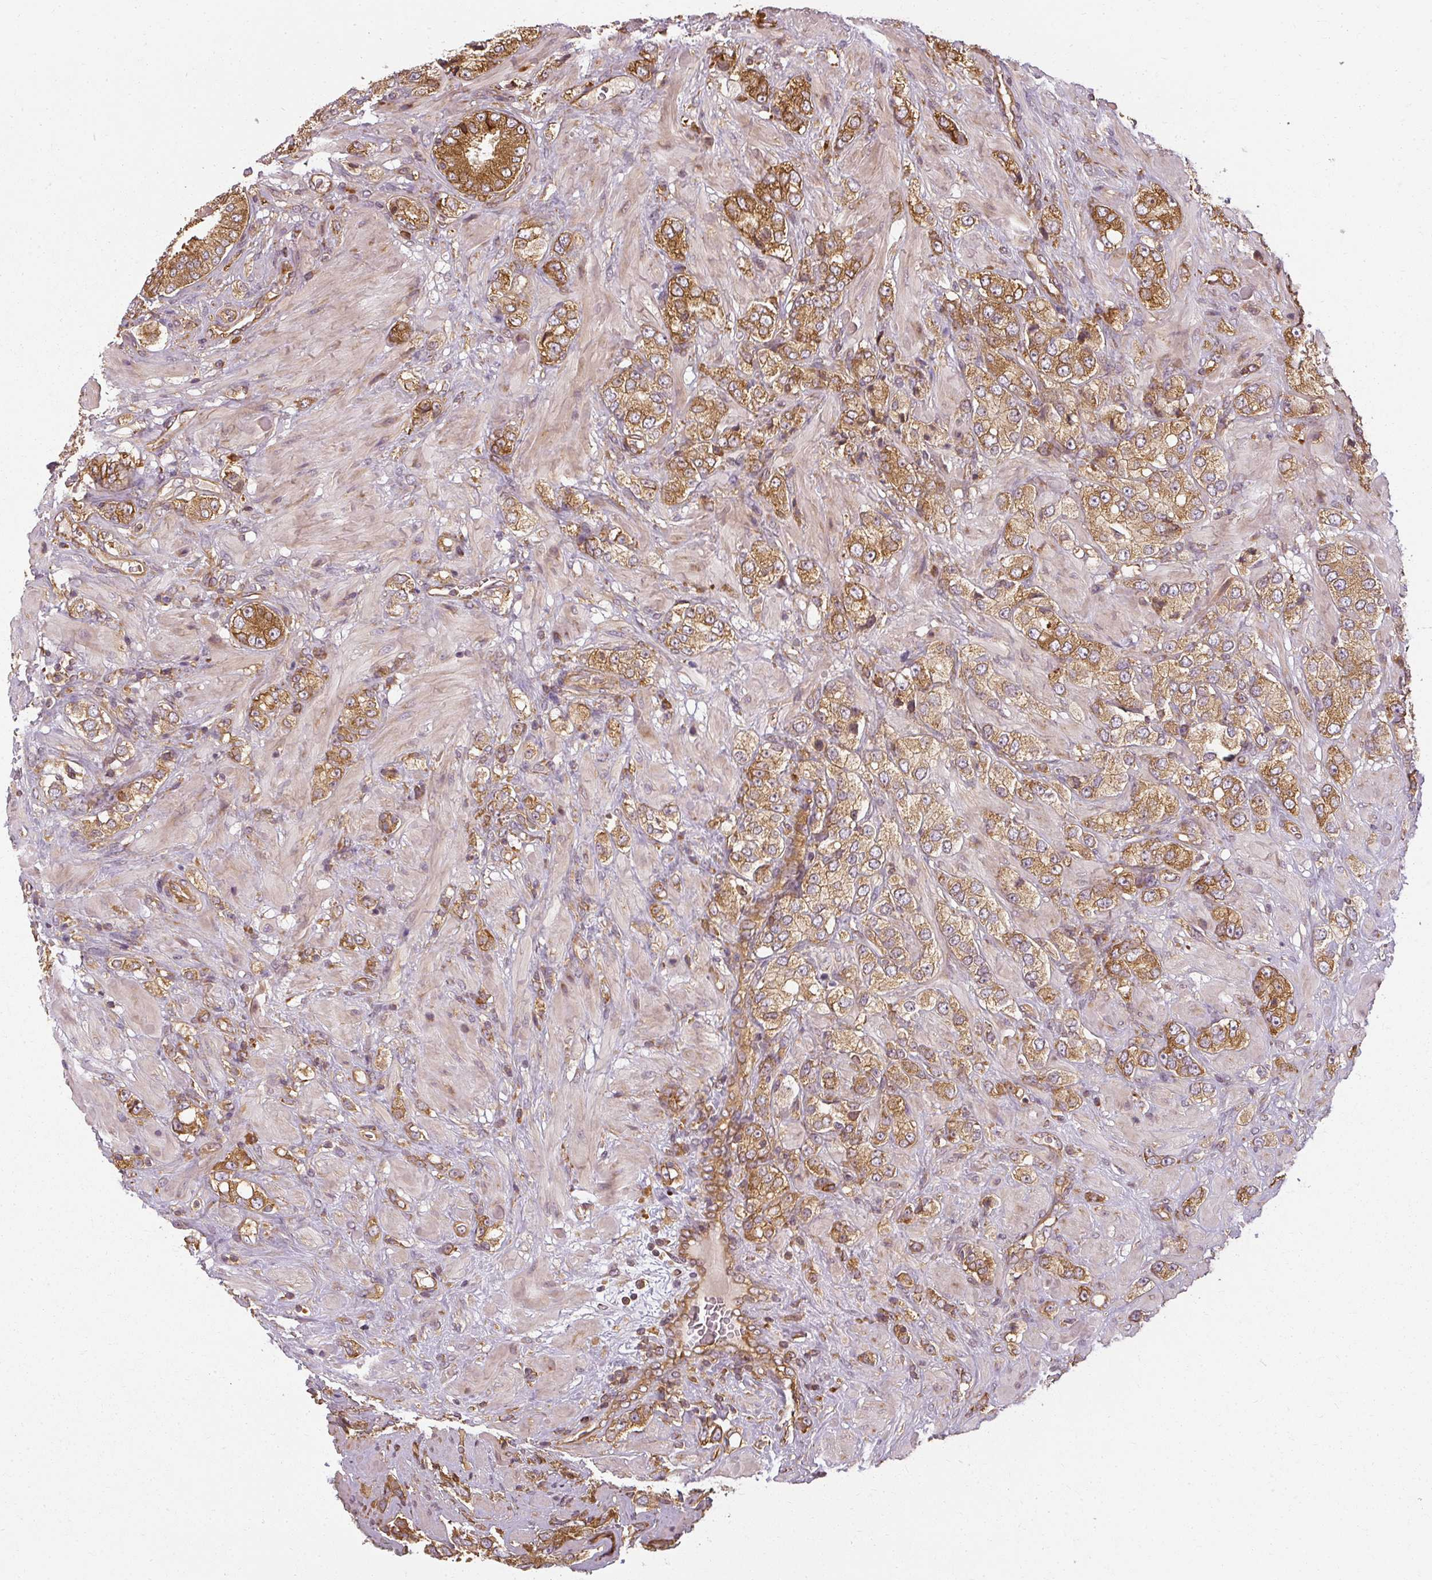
{"staining": {"intensity": "strong", "quantity": ">75%", "location": "cytoplasmic/membranous"}, "tissue": "prostate cancer", "cell_type": "Tumor cells", "image_type": "cancer", "snomed": [{"axis": "morphology", "description": "Adenocarcinoma, High grade"}, {"axis": "topography", "description": "Prostate and seminal vesicle, NOS"}], "caption": "Immunohistochemical staining of human adenocarcinoma (high-grade) (prostate) shows high levels of strong cytoplasmic/membranous protein expression in about >75% of tumor cells.", "gene": "RPL24", "patient": {"sex": "male", "age": 64}}